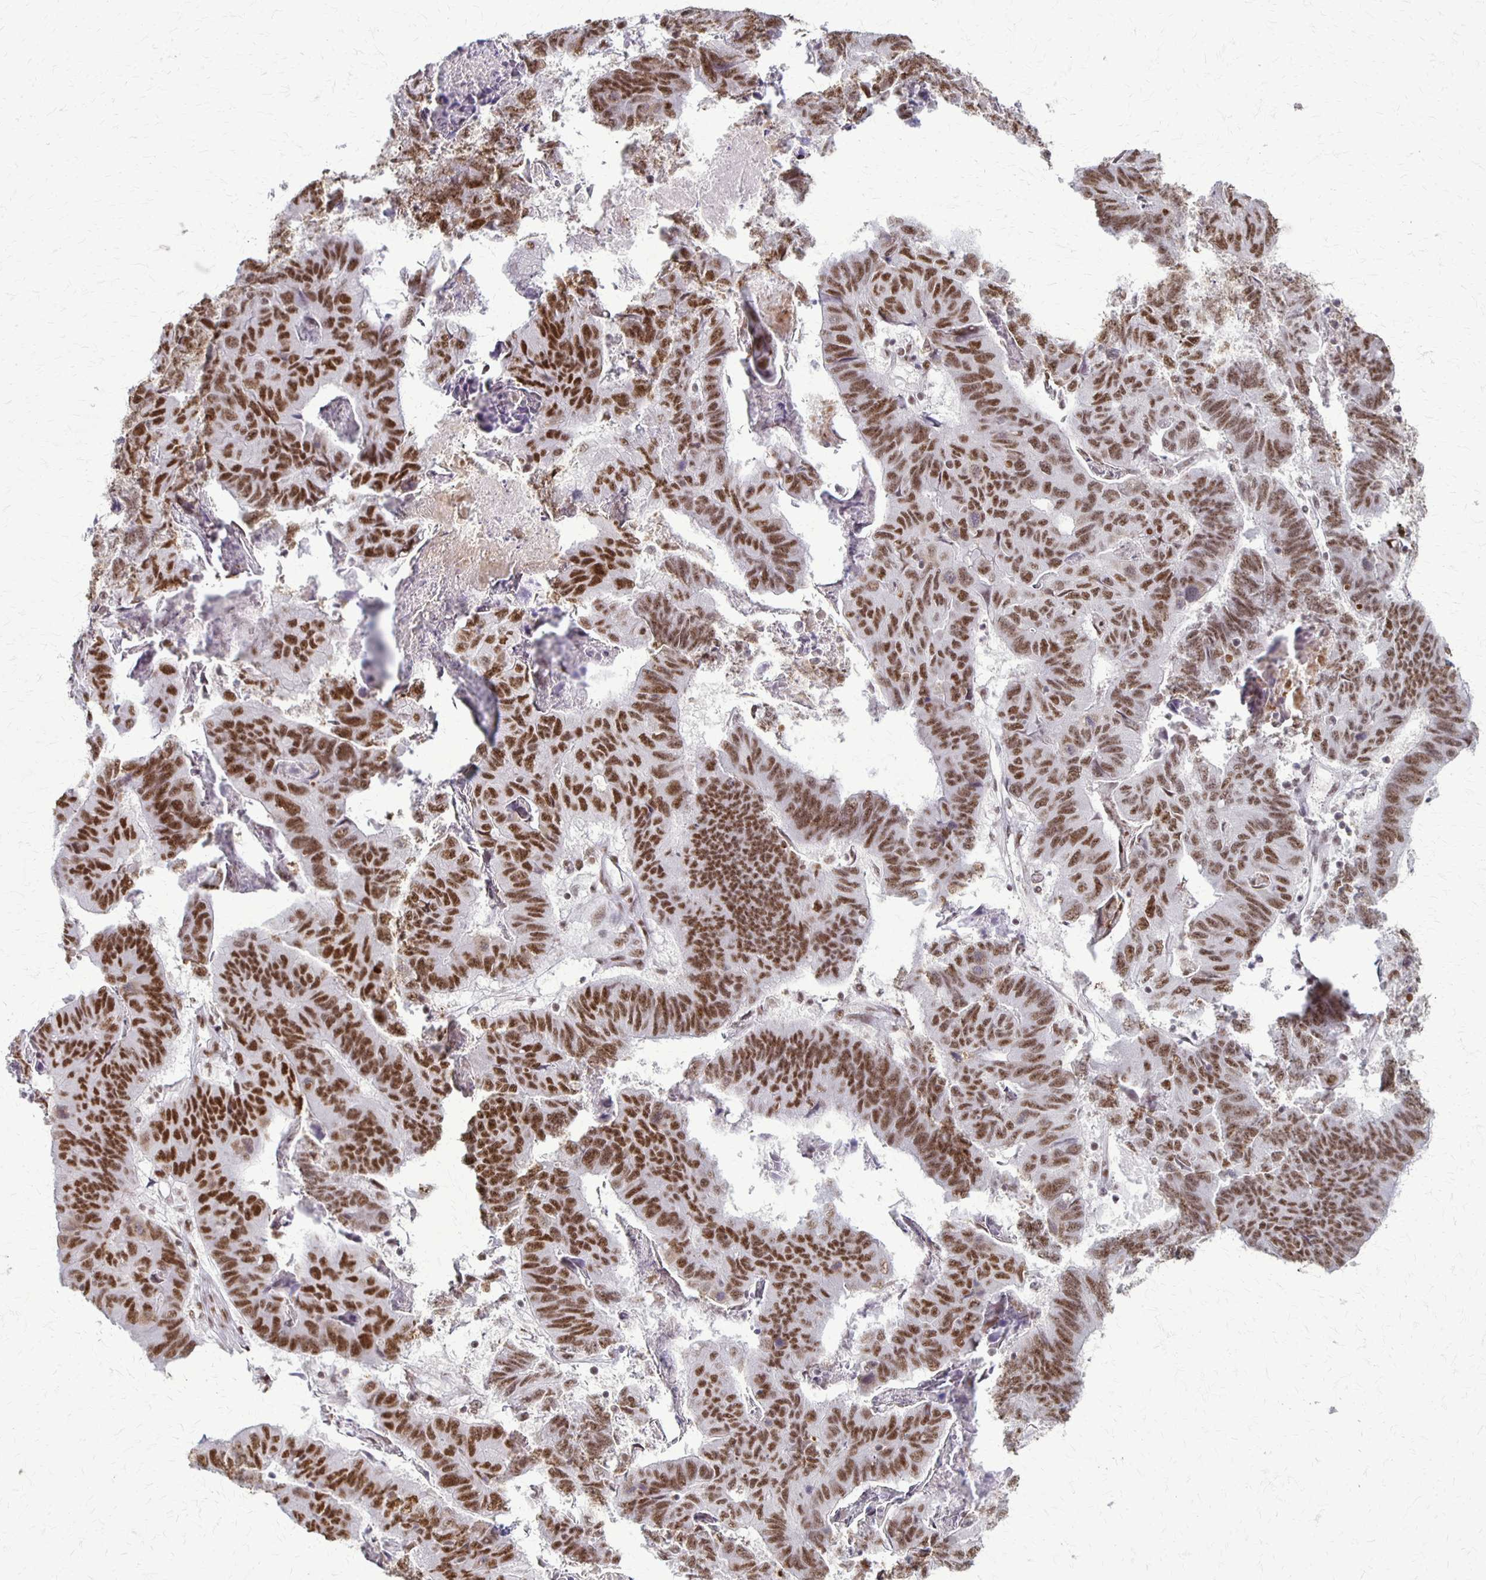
{"staining": {"intensity": "strong", "quantity": ">75%", "location": "nuclear"}, "tissue": "stomach cancer", "cell_type": "Tumor cells", "image_type": "cancer", "snomed": [{"axis": "morphology", "description": "Adenocarcinoma, NOS"}, {"axis": "topography", "description": "Stomach, lower"}], "caption": "An immunohistochemistry micrograph of tumor tissue is shown. Protein staining in brown highlights strong nuclear positivity in stomach adenocarcinoma within tumor cells.", "gene": "XRCC6", "patient": {"sex": "male", "age": 77}}